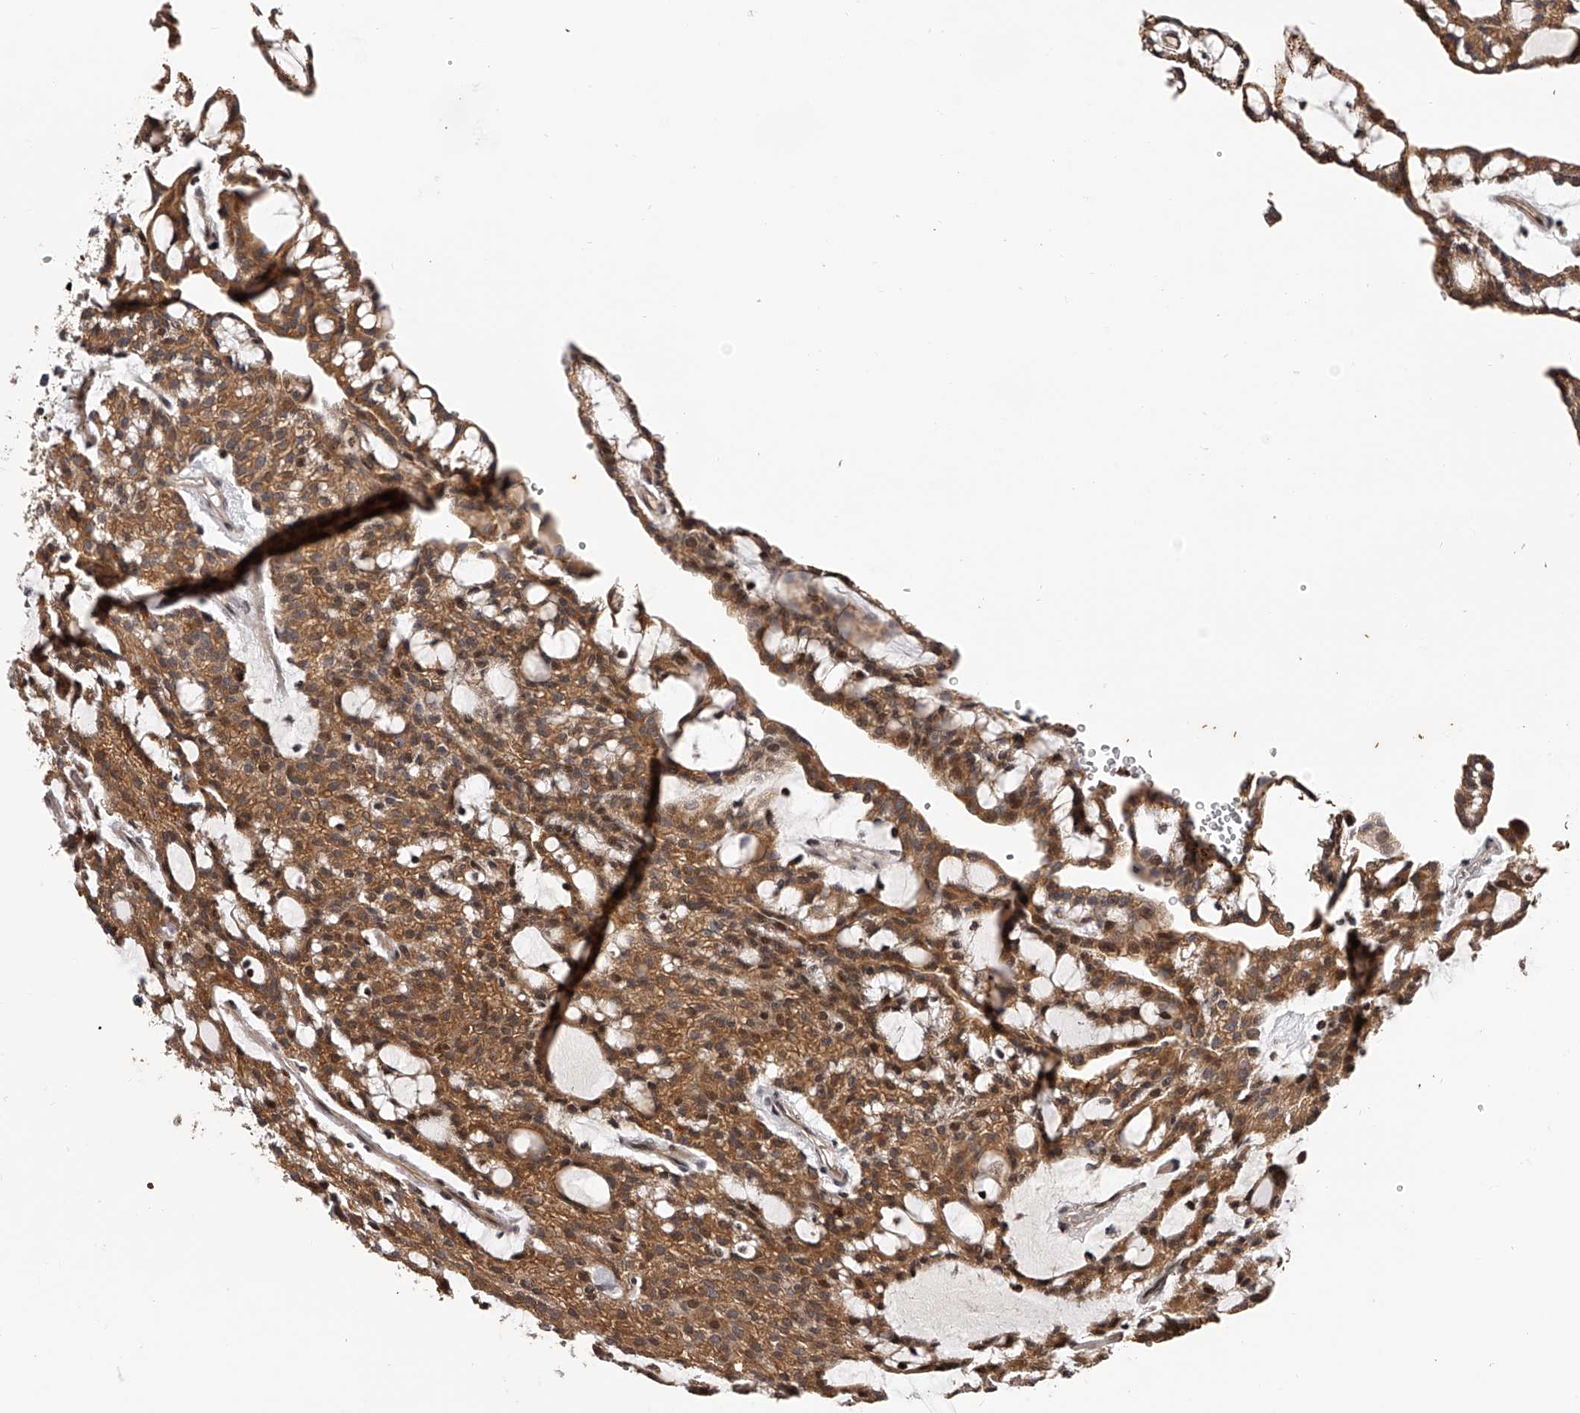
{"staining": {"intensity": "moderate", "quantity": ">75%", "location": "cytoplasmic/membranous,nuclear"}, "tissue": "renal cancer", "cell_type": "Tumor cells", "image_type": "cancer", "snomed": [{"axis": "morphology", "description": "Adenocarcinoma, NOS"}, {"axis": "topography", "description": "Kidney"}], "caption": "A high-resolution histopathology image shows IHC staining of adenocarcinoma (renal), which demonstrates moderate cytoplasmic/membranous and nuclear expression in about >75% of tumor cells.", "gene": "PFDN2", "patient": {"sex": "male", "age": 63}}